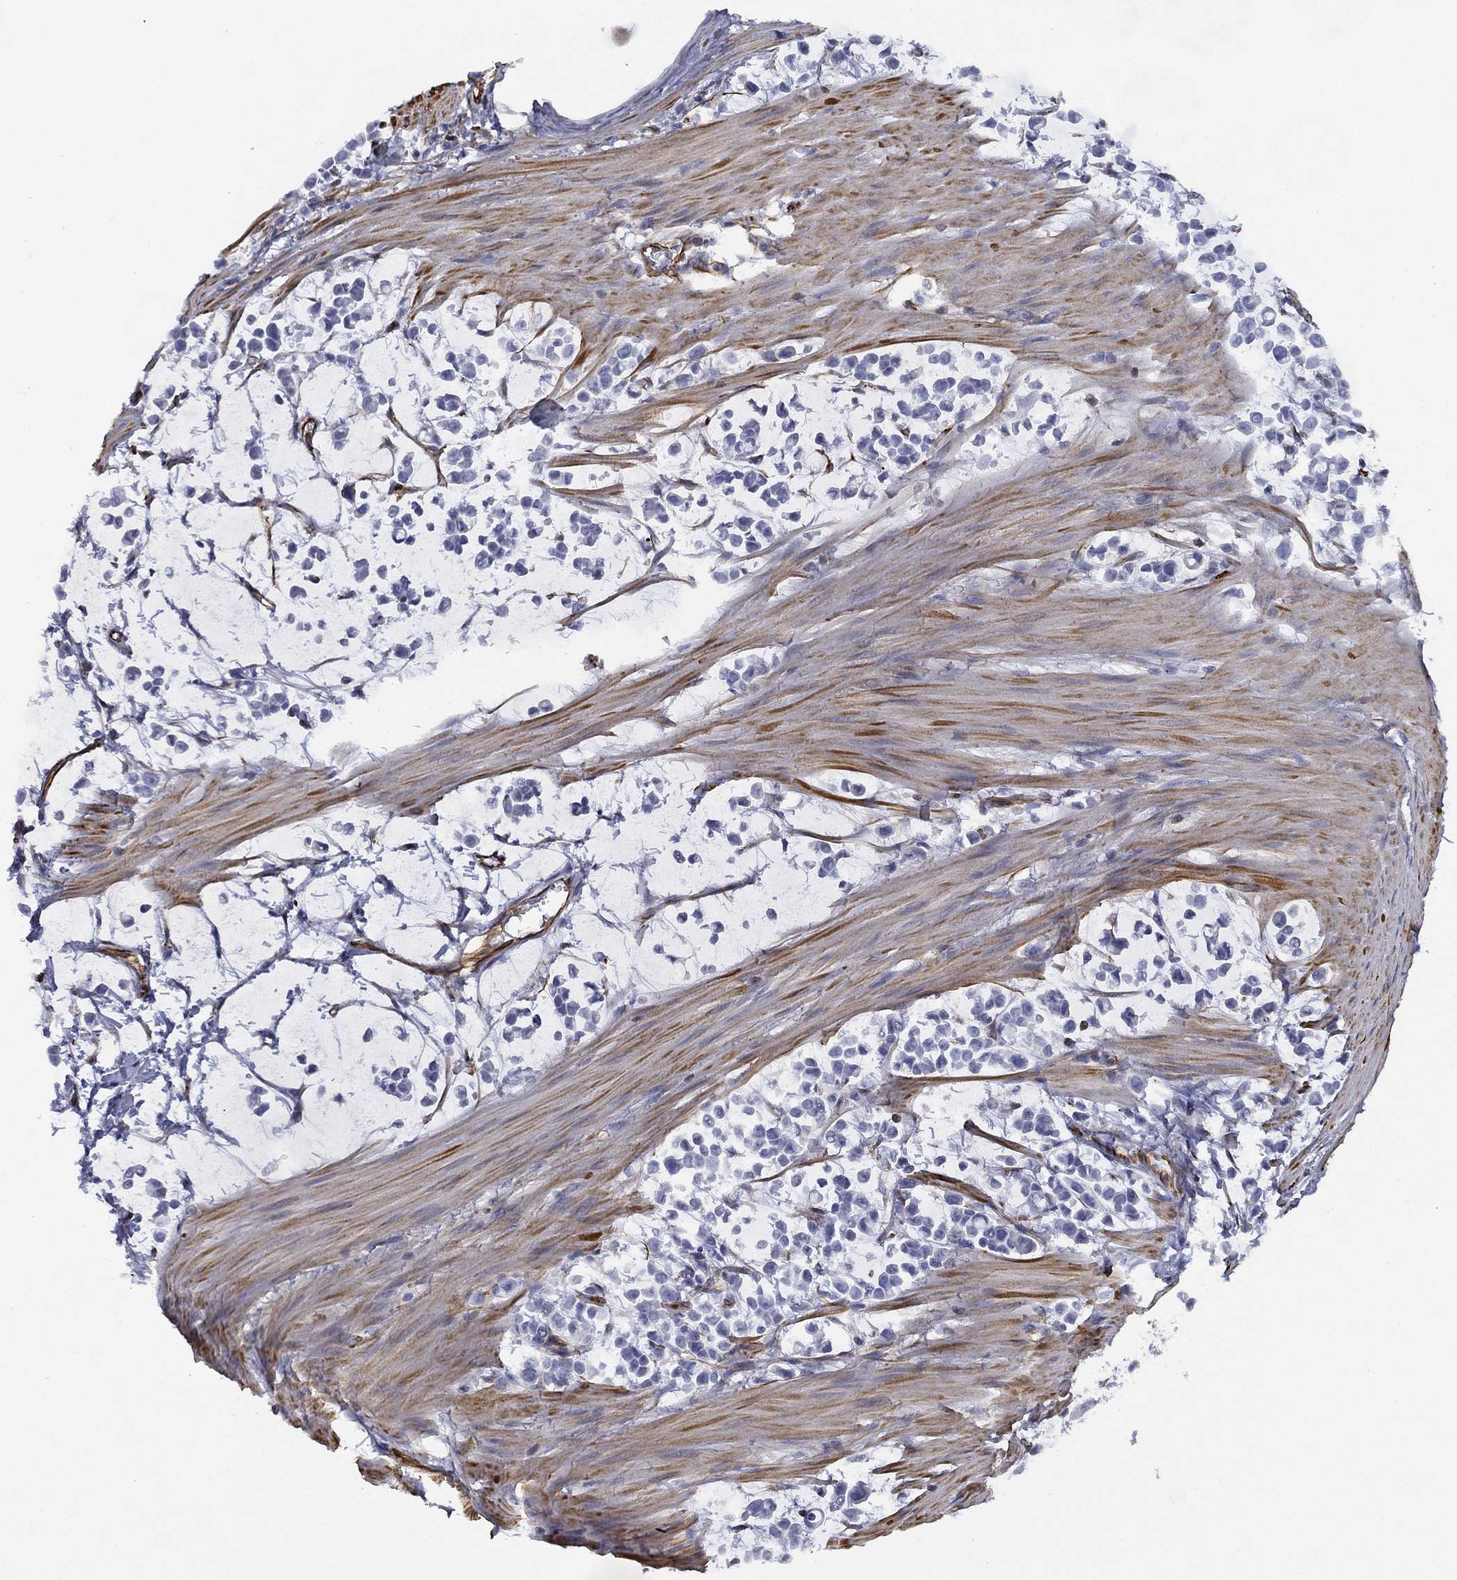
{"staining": {"intensity": "negative", "quantity": "none", "location": "none"}, "tissue": "stomach cancer", "cell_type": "Tumor cells", "image_type": "cancer", "snomed": [{"axis": "morphology", "description": "Adenocarcinoma, NOS"}, {"axis": "topography", "description": "Stomach"}], "caption": "Human stomach cancer (adenocarcinoma) stained for a protein using IHC exhibits no expression in tumor cells.", "gene": "MAS1", "patient": {"sex": "male", "age": 82}}